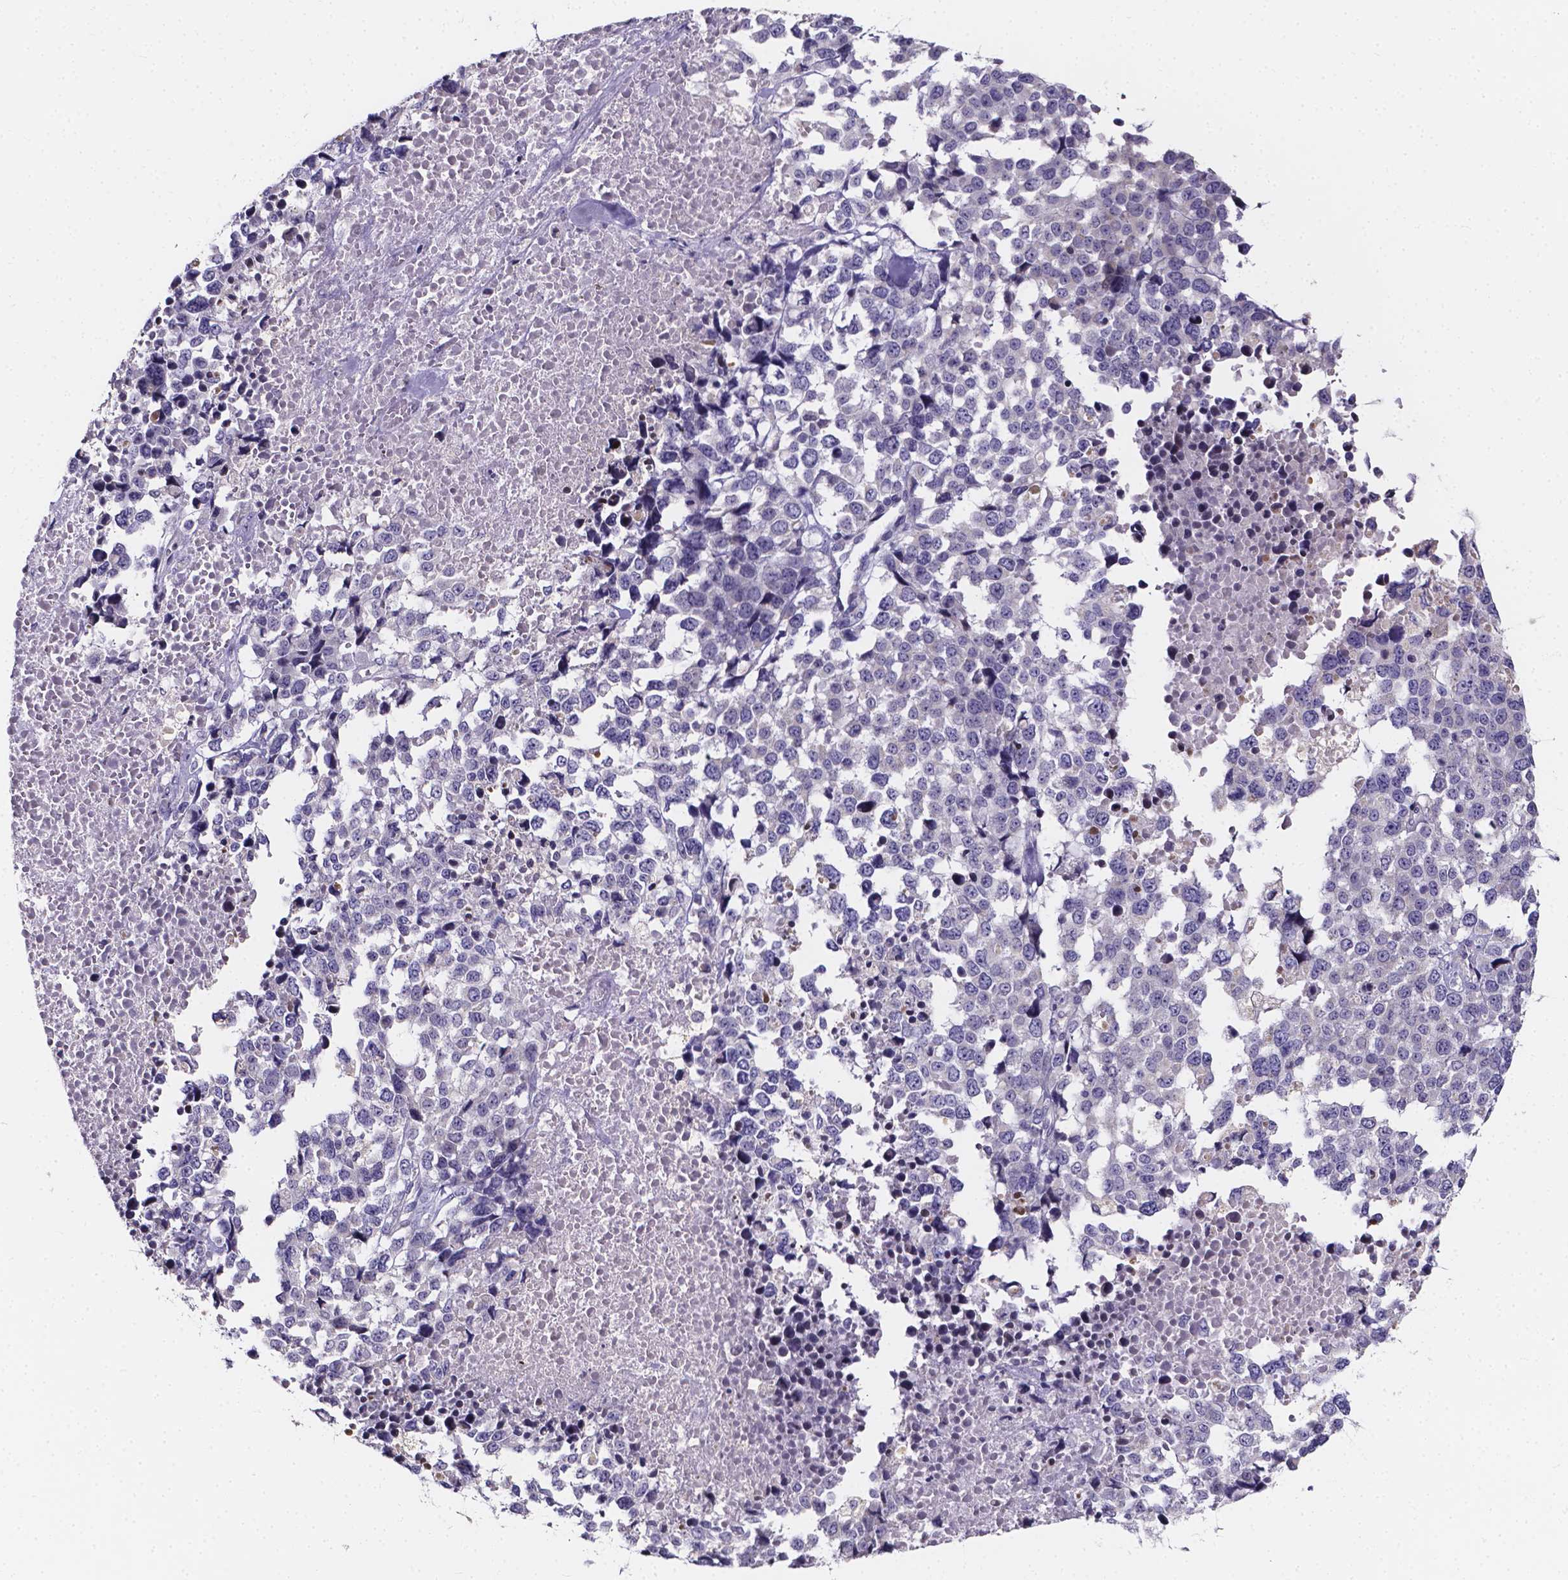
{"staining": {"intensity": "negative", "quantity": "none", "location": "none"}, "tissue": "melanoma", "cell_type": "Tumor cells", "image_type": "cancer", "snomed": [{"axis": "morphology", "description": "Malignant melanoma, Metastatic site"}, {"axis": "topography", "description": "Skin"}], "caption": "Human malignant melanoma (metastatic site) stained for a protein using immunohistochemistry (IHC) reveals no expression in tumor cells.", "gene": "THEMIS", "patient": {"sex": "male", "age": 84}}